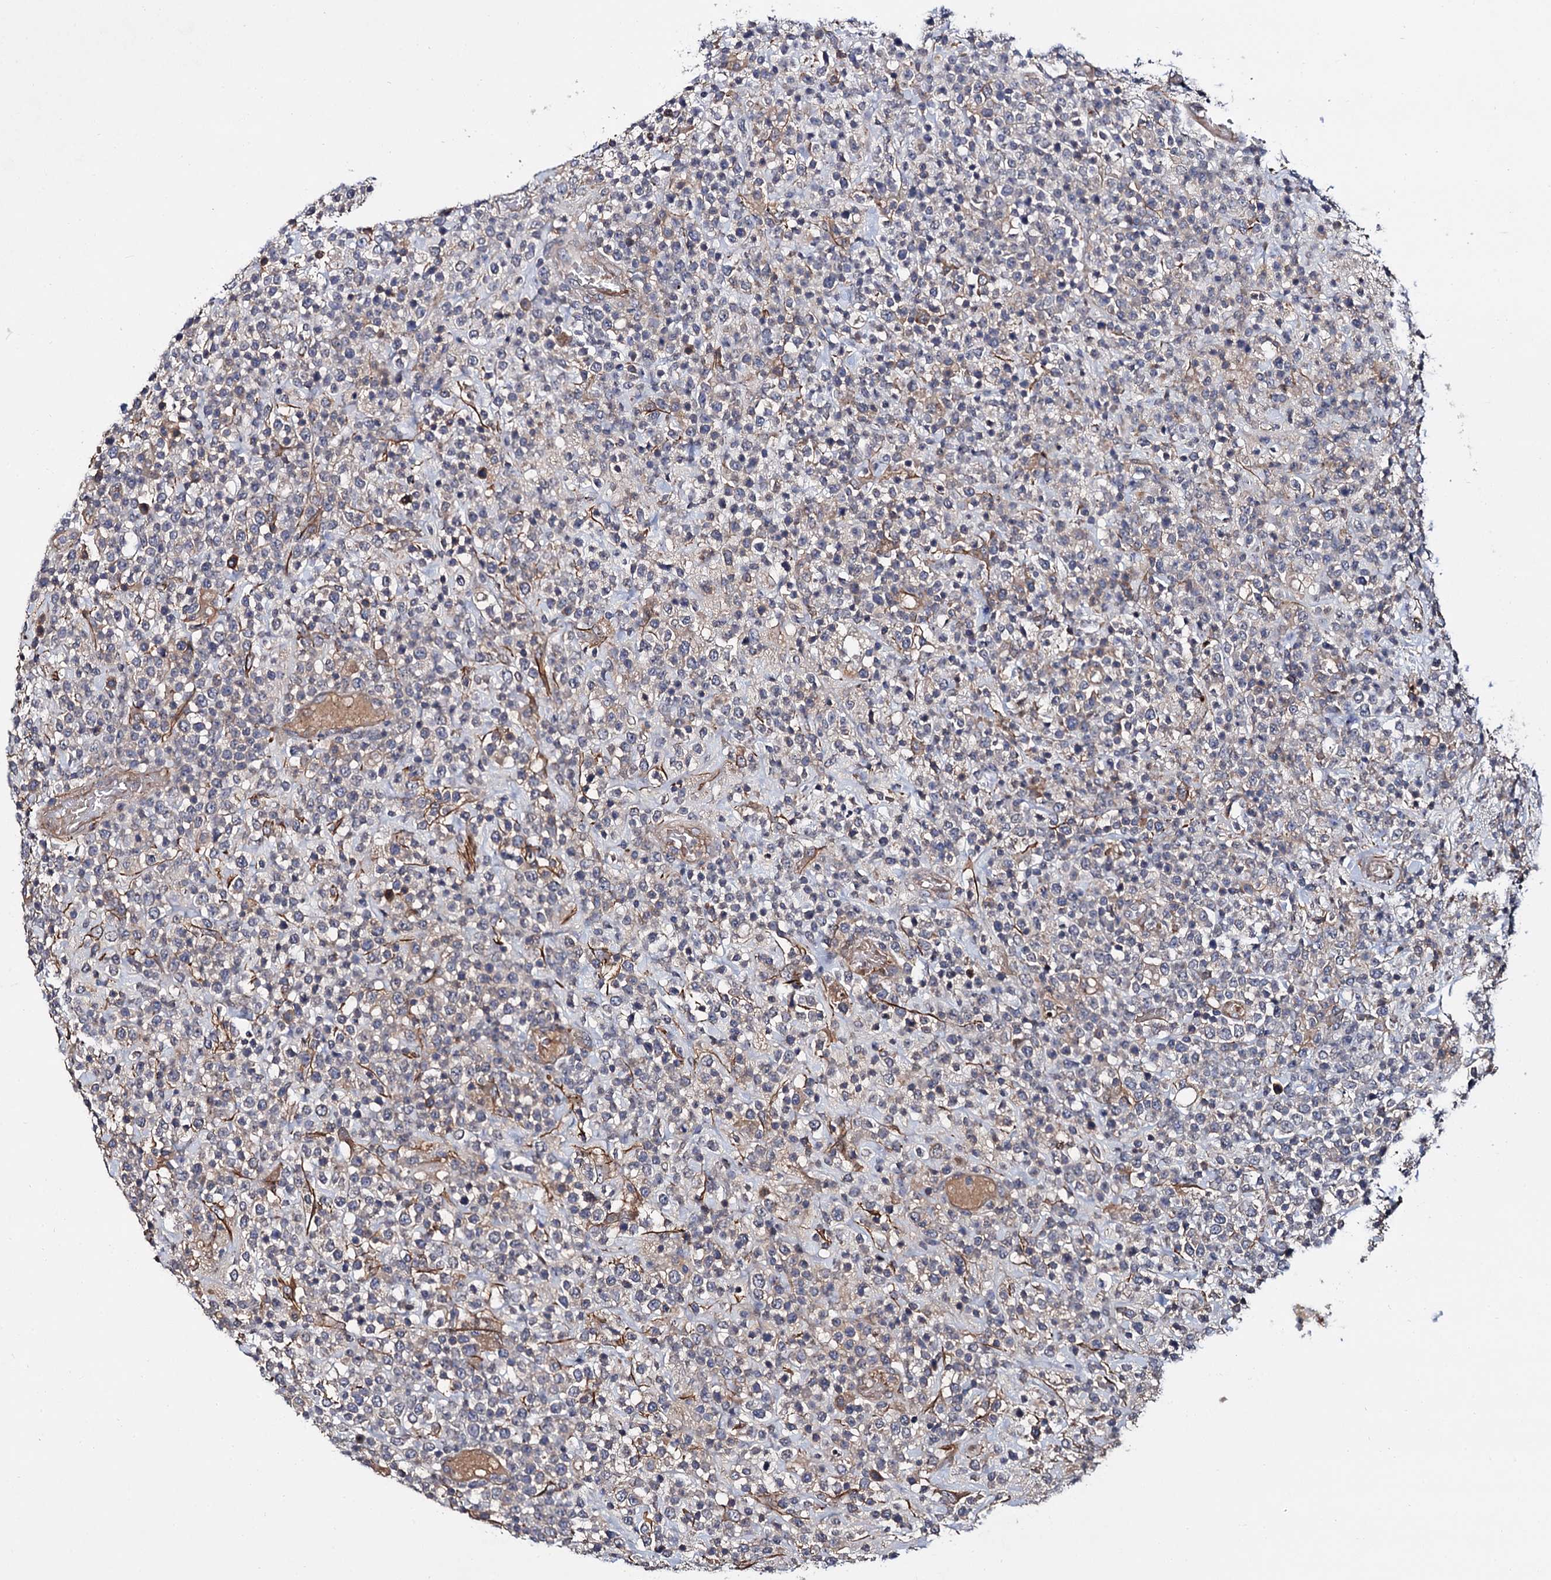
{"staining": {"intensity": "negative", "quantity": "none", "location": "none"}, "tissue": "lymphoma", "cell_type": "Tumor cells", "image_type": "cancer", "snomed": [{"axis": "morphology", "description": "Malignant lymphoma, non-Hodgkin's type, High grade"}, {"axis": "topography", "description": "Colon"}], "caption": "There is no significant staining in tumor cells of lymphoma. (Immunohistochemistry (ihc), brightfield microscopy, high magnification).", "gene": "ISM2", "patient": {"sex": "female", "age": 53}}